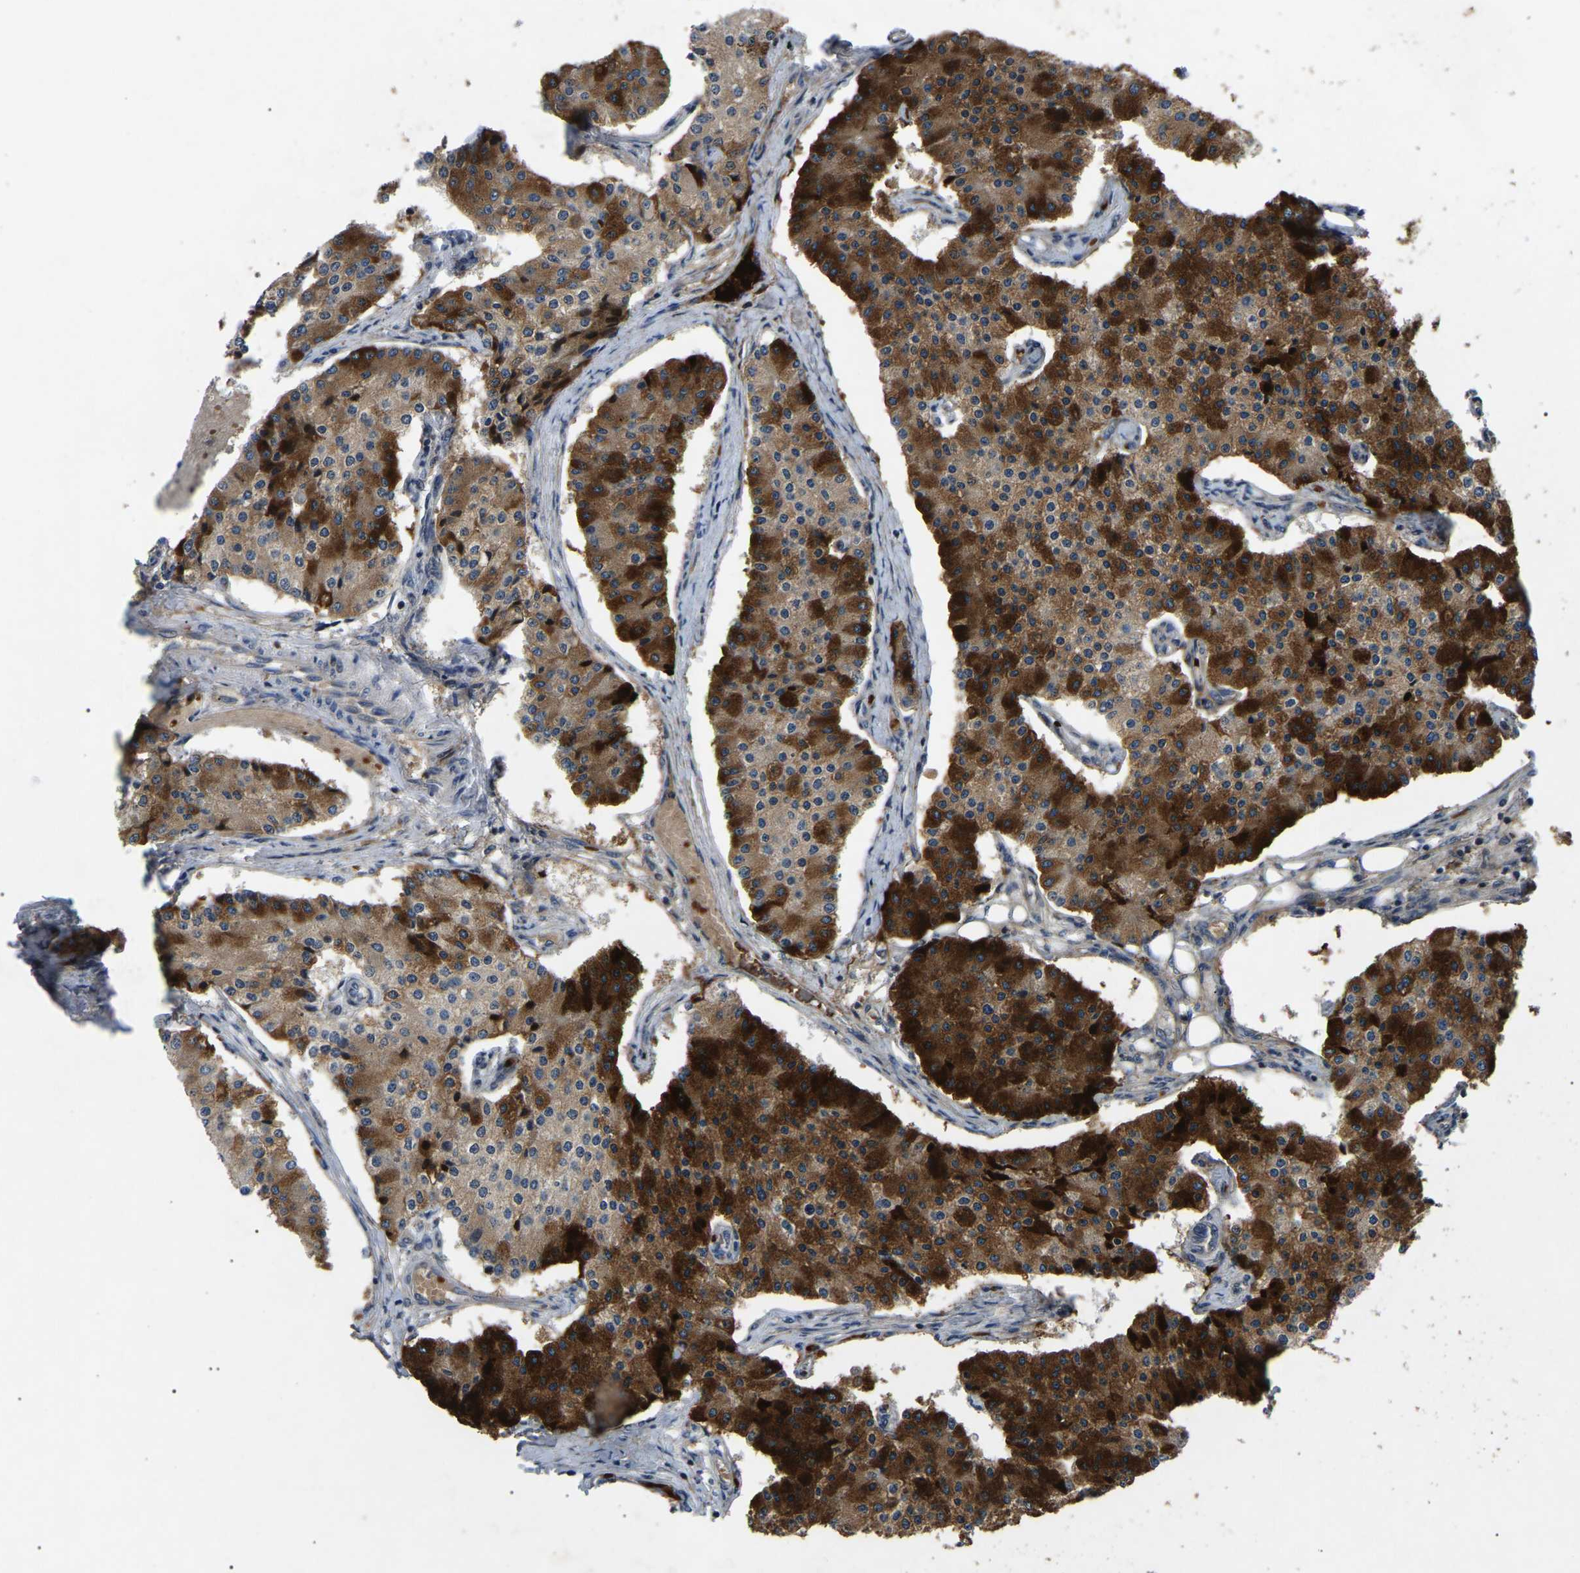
{"staining": {"intensity": "strong", "quantity": ">75%", "location": "cytoplasmic/membranous"}, "tissue": "carcinoid", "cell_type": "Tumor cells", "image_type": "cancer", "snomed": [{"axis": "morphology", "description": "Carcinoid, malignant, NOS"}, {"axis": "topography", "description": "Colon"}], "caption": "This photomicrograph shows immunohistochemistry staining of carcinoid, with high strong cytoplasmic/membranous expression in about >75% of tumor cells.", "gene": "RBM28", "patient": {"sex": "female", "age": 52}}